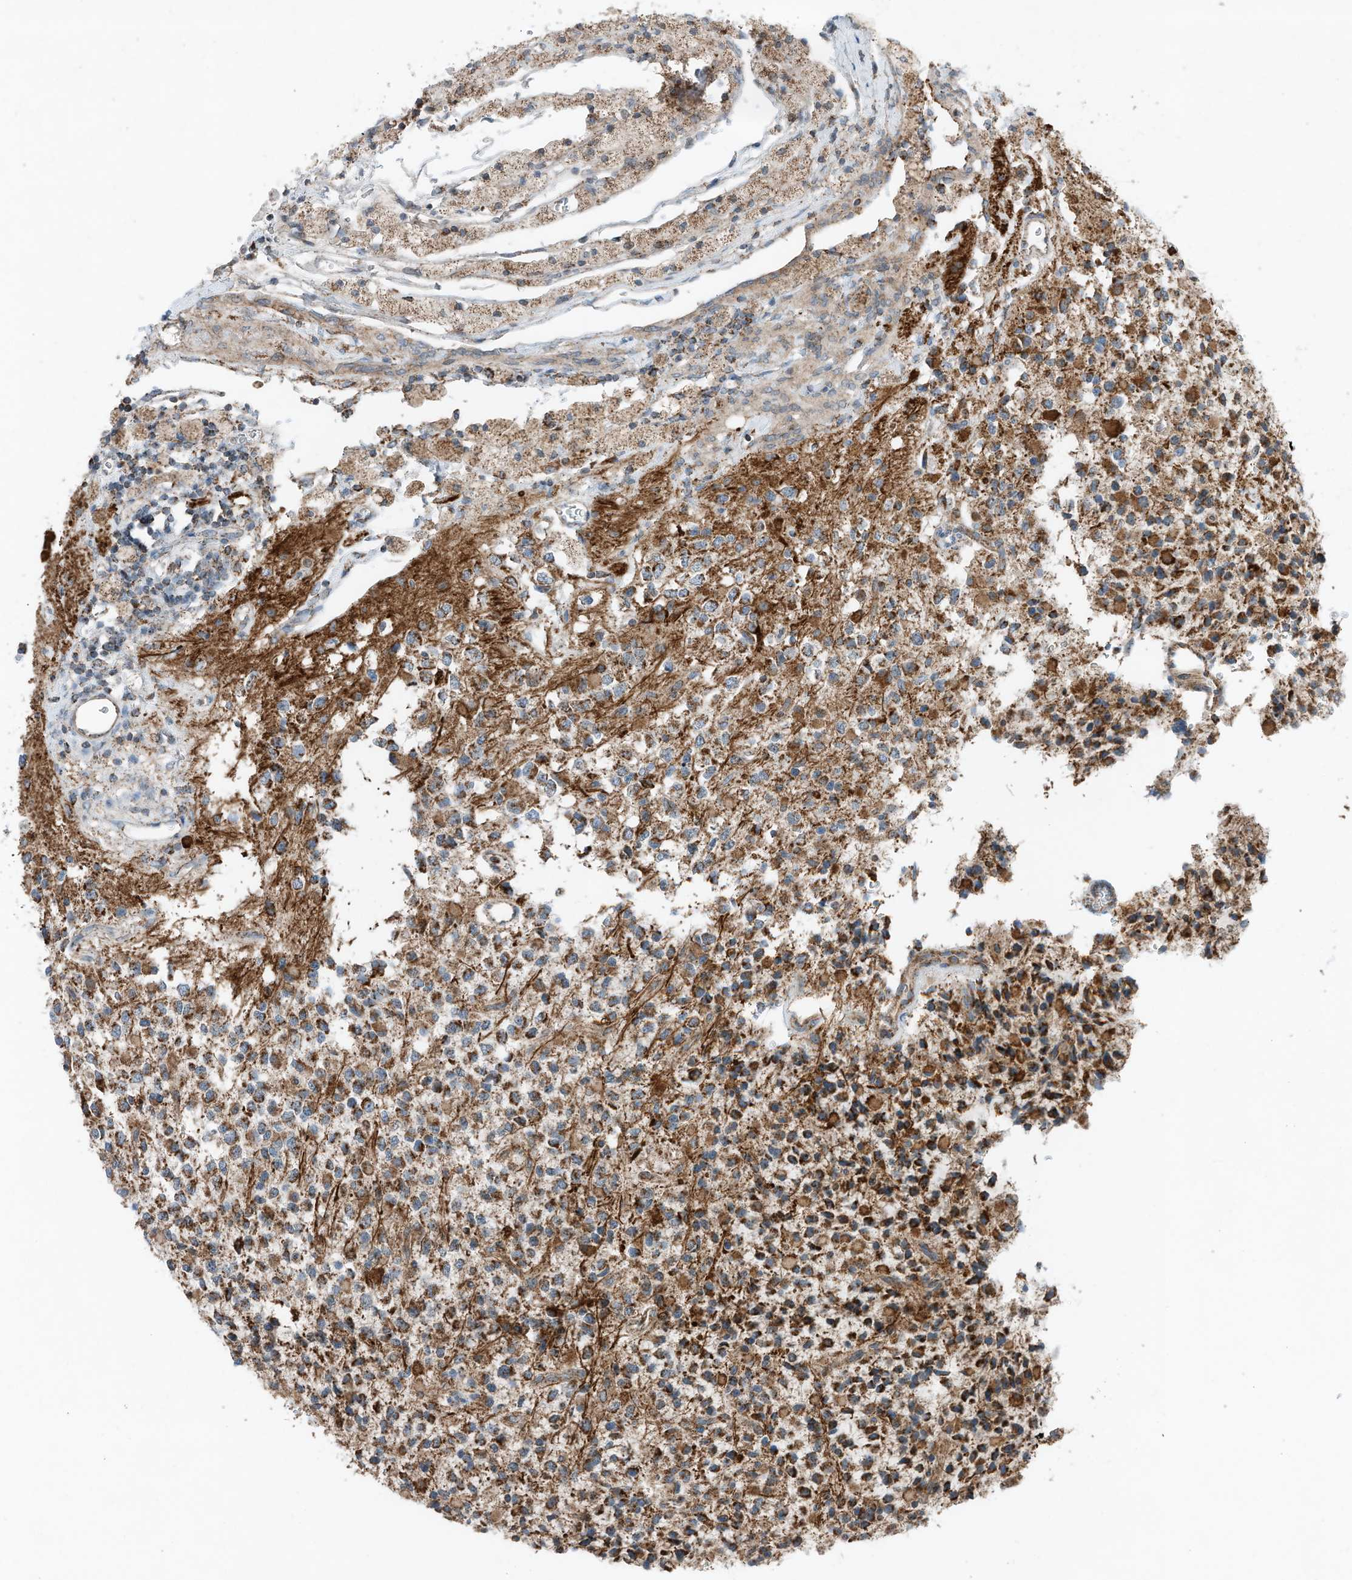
{"staining": {"intensity": "moderate", "quantity": ">75%", "location": "cytoplasmic/membranous"}, "tissue": "glioma", "cell_type": "Tumor cells", "image_type": "cancer", "snomed": [{"axis": "morphology", "description": "Glioma, malignant, High grade"}, {"axis": "topography", "description": "Brain"}], "caption": "About >75% of tumor cells in human malignant glioma (high-grade) exhibit moderate cytoplasmic/membranous protein expression as visualized by brown immunohistochemical staining.", "gene": "RMND1", "patient": {"sex": "male", "age": 34}}